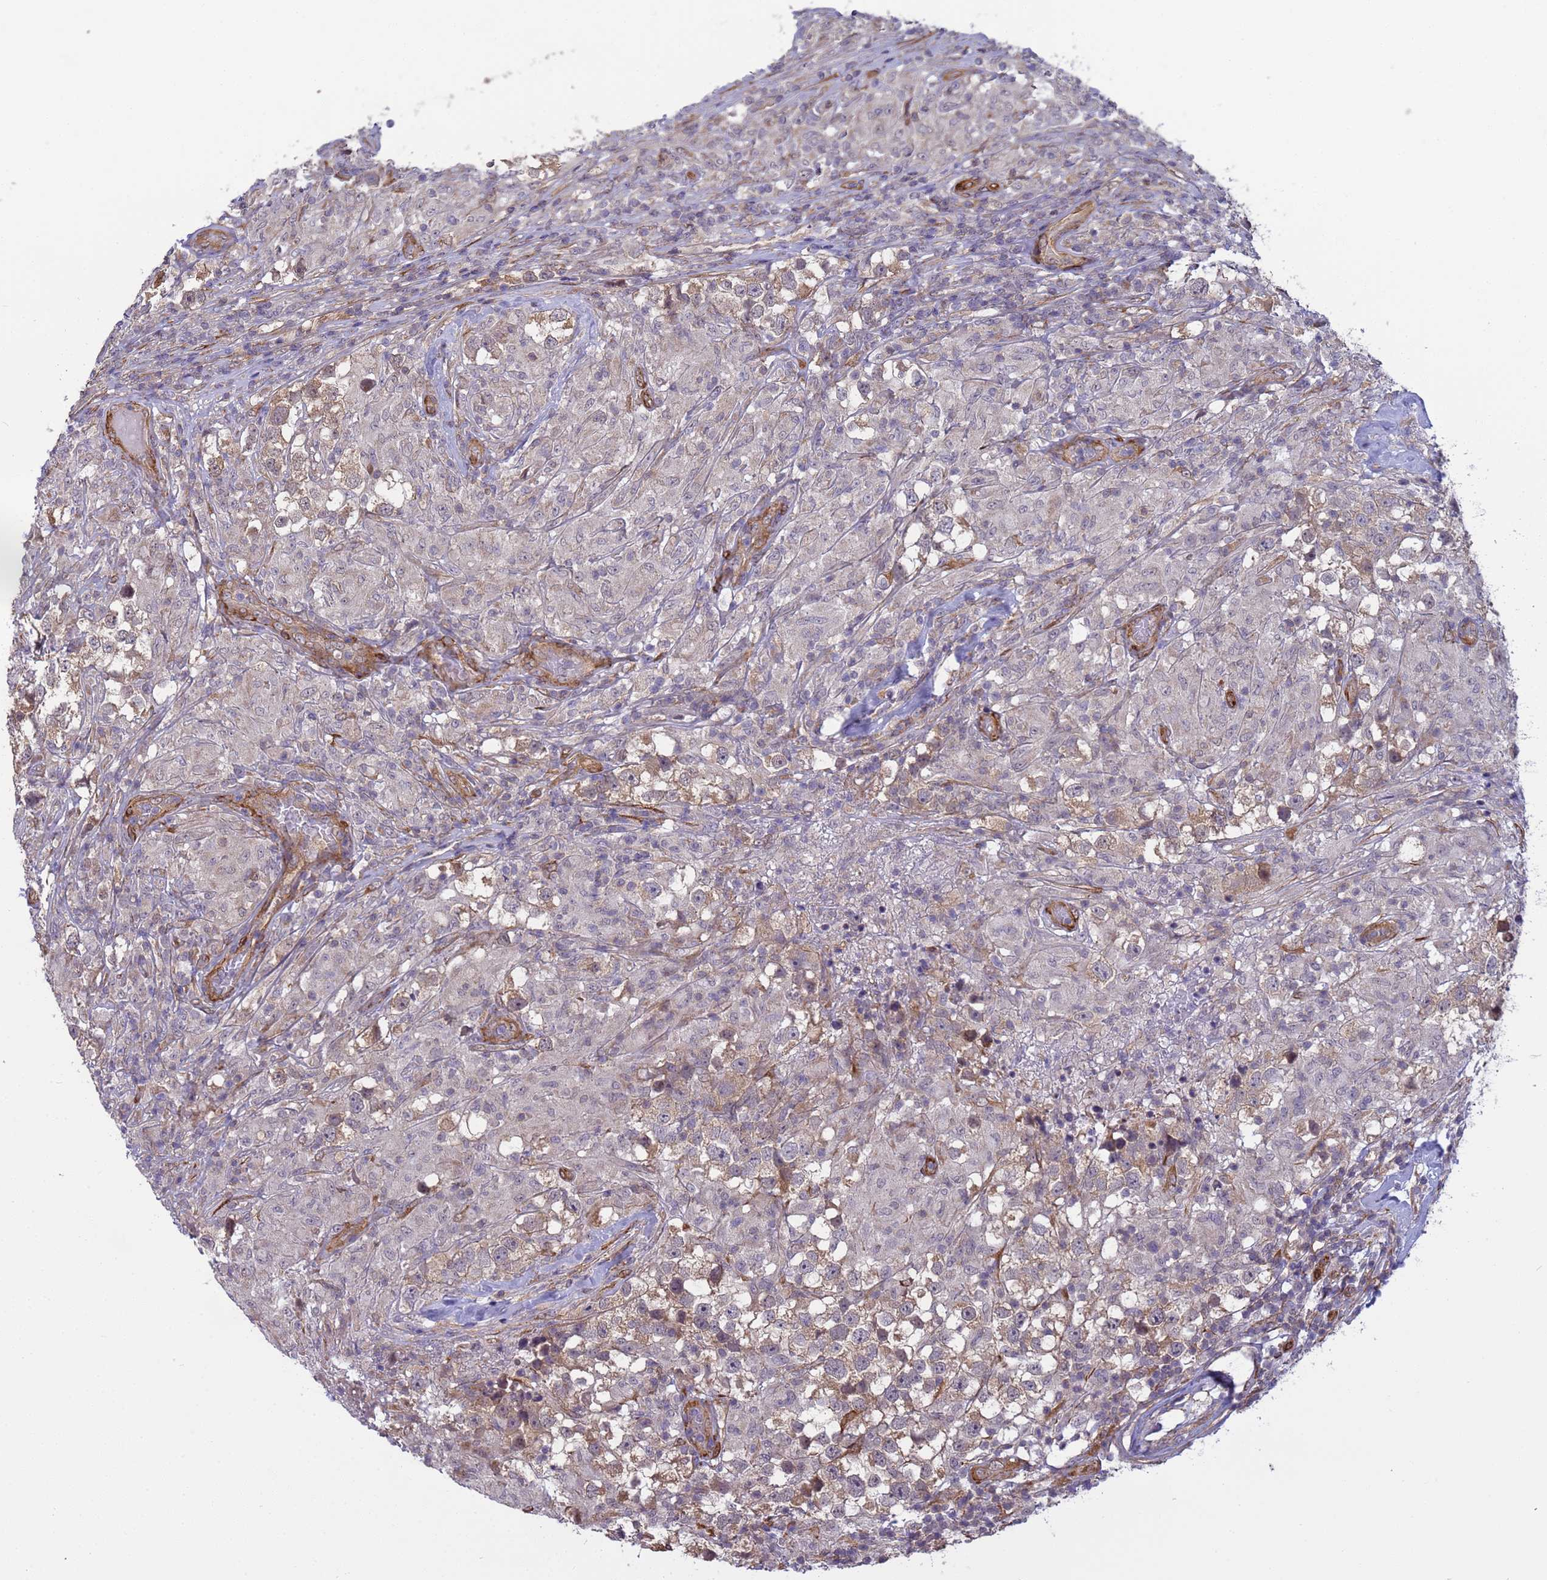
{"staining": {"intensity": "weak", "quantity": ">75%", "location": "cytoplasmic/membranous"}, "tissue": "testis cancer", "cell_type": "Tumor cells", "image_type": "cancer", "snomed": [{"axis": "morphology", "description": "Seminoma, NOS"}, {"axis": "topography", "description": "Testis"}], "caption": "This photomicrograph reveals immunohistochemistry staining of testis cancer (seminoma), with low weak cytoplasmic/membranous staining in about >75% of tumor cells.", "gene": "ITGB4", "patient": {"sex": "male", "age": 46}}